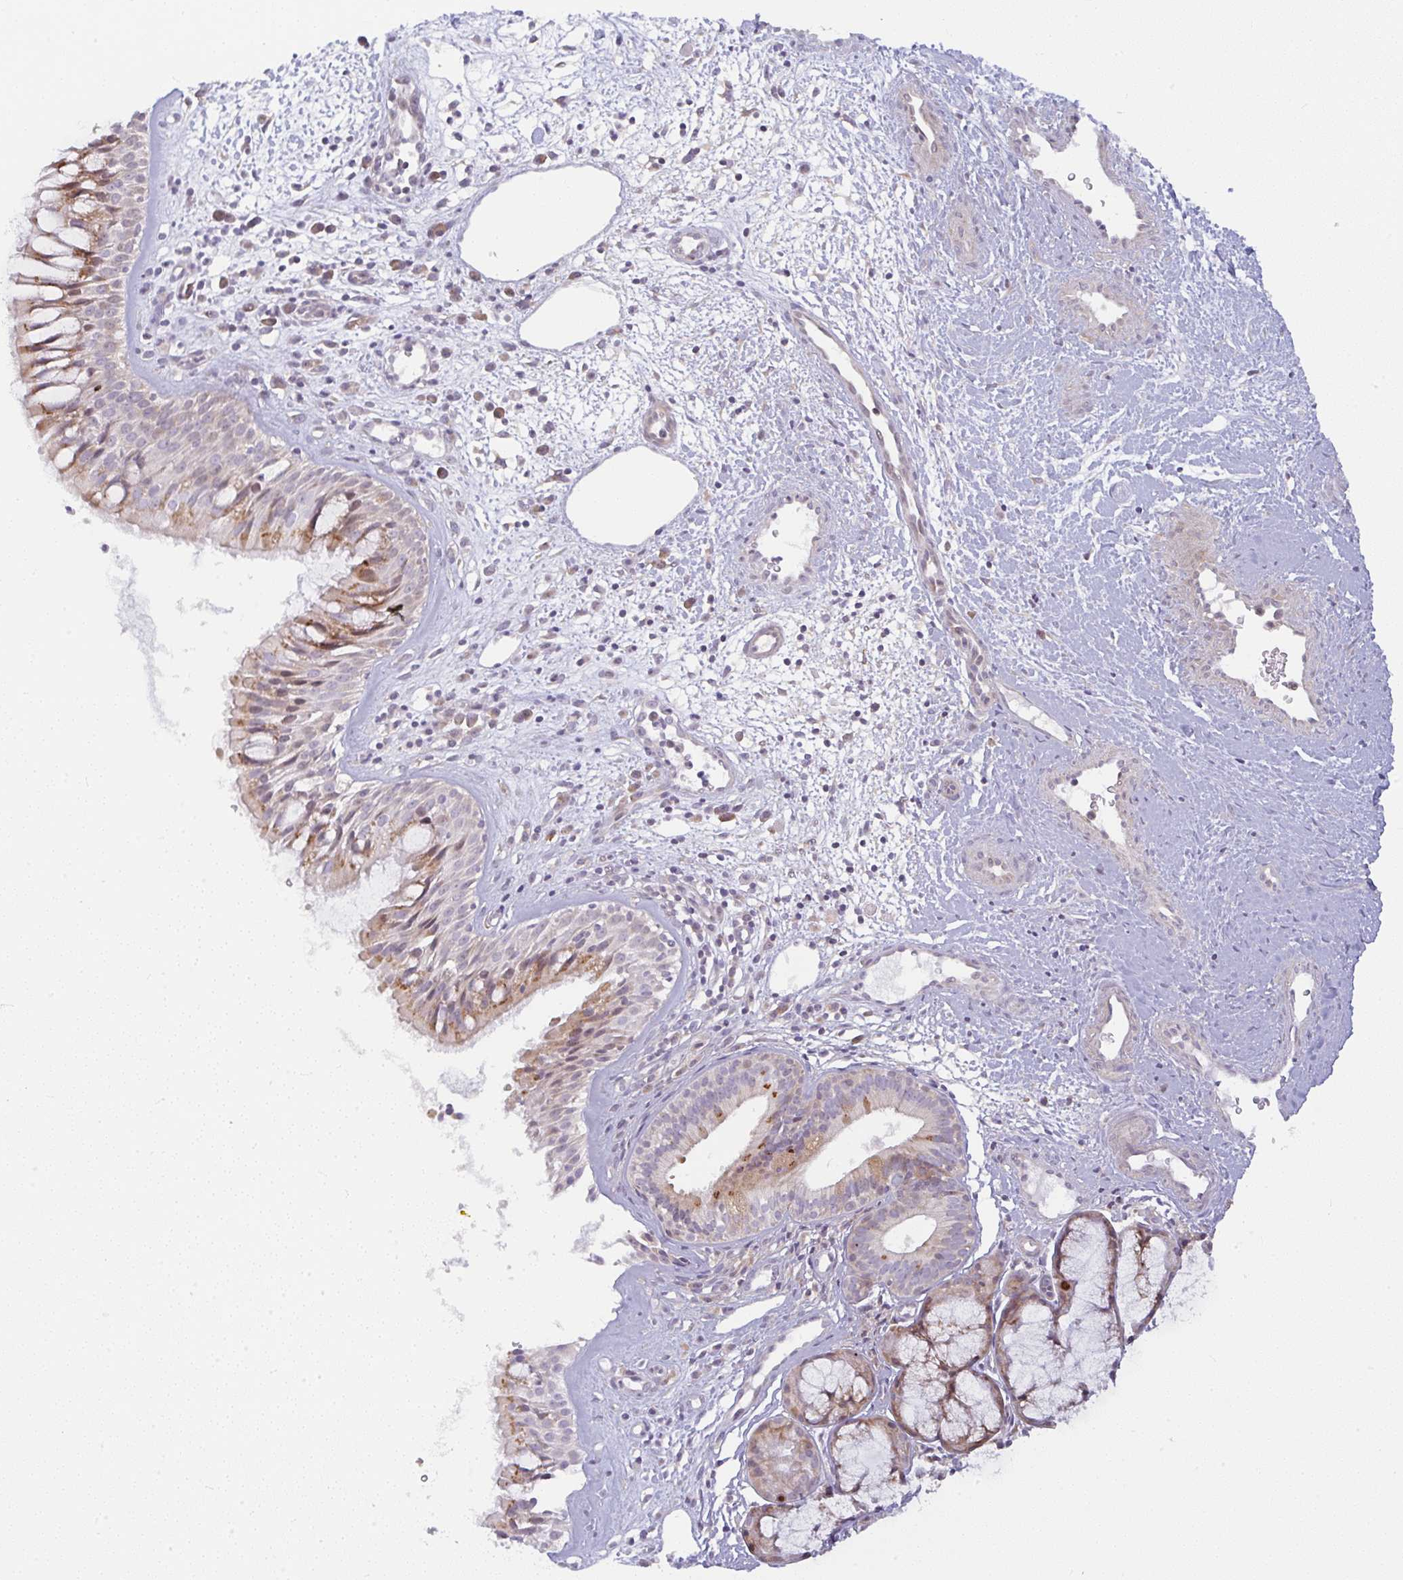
{"staining": {"intensity": "moderate", "quantity": "<25%", "location": "cytoplasmic/membranous"}, "tissue": "nasopharynx", "cell_type": "Respiratory epithelial cells", "image_type": "normal", "snomed": [{"axis": "morphology", "description": "Normal tissue, NOS"}, {"axis": "topography", "description": "Nasopharynx"}], "caption": "Benign nasopharynx displays moderate cytoplasmic/membranous staining in approximately <25% of respiratory epithelial cells.", "gene": "MOB1A", "patient": {"sex": "male", "age": 65}}